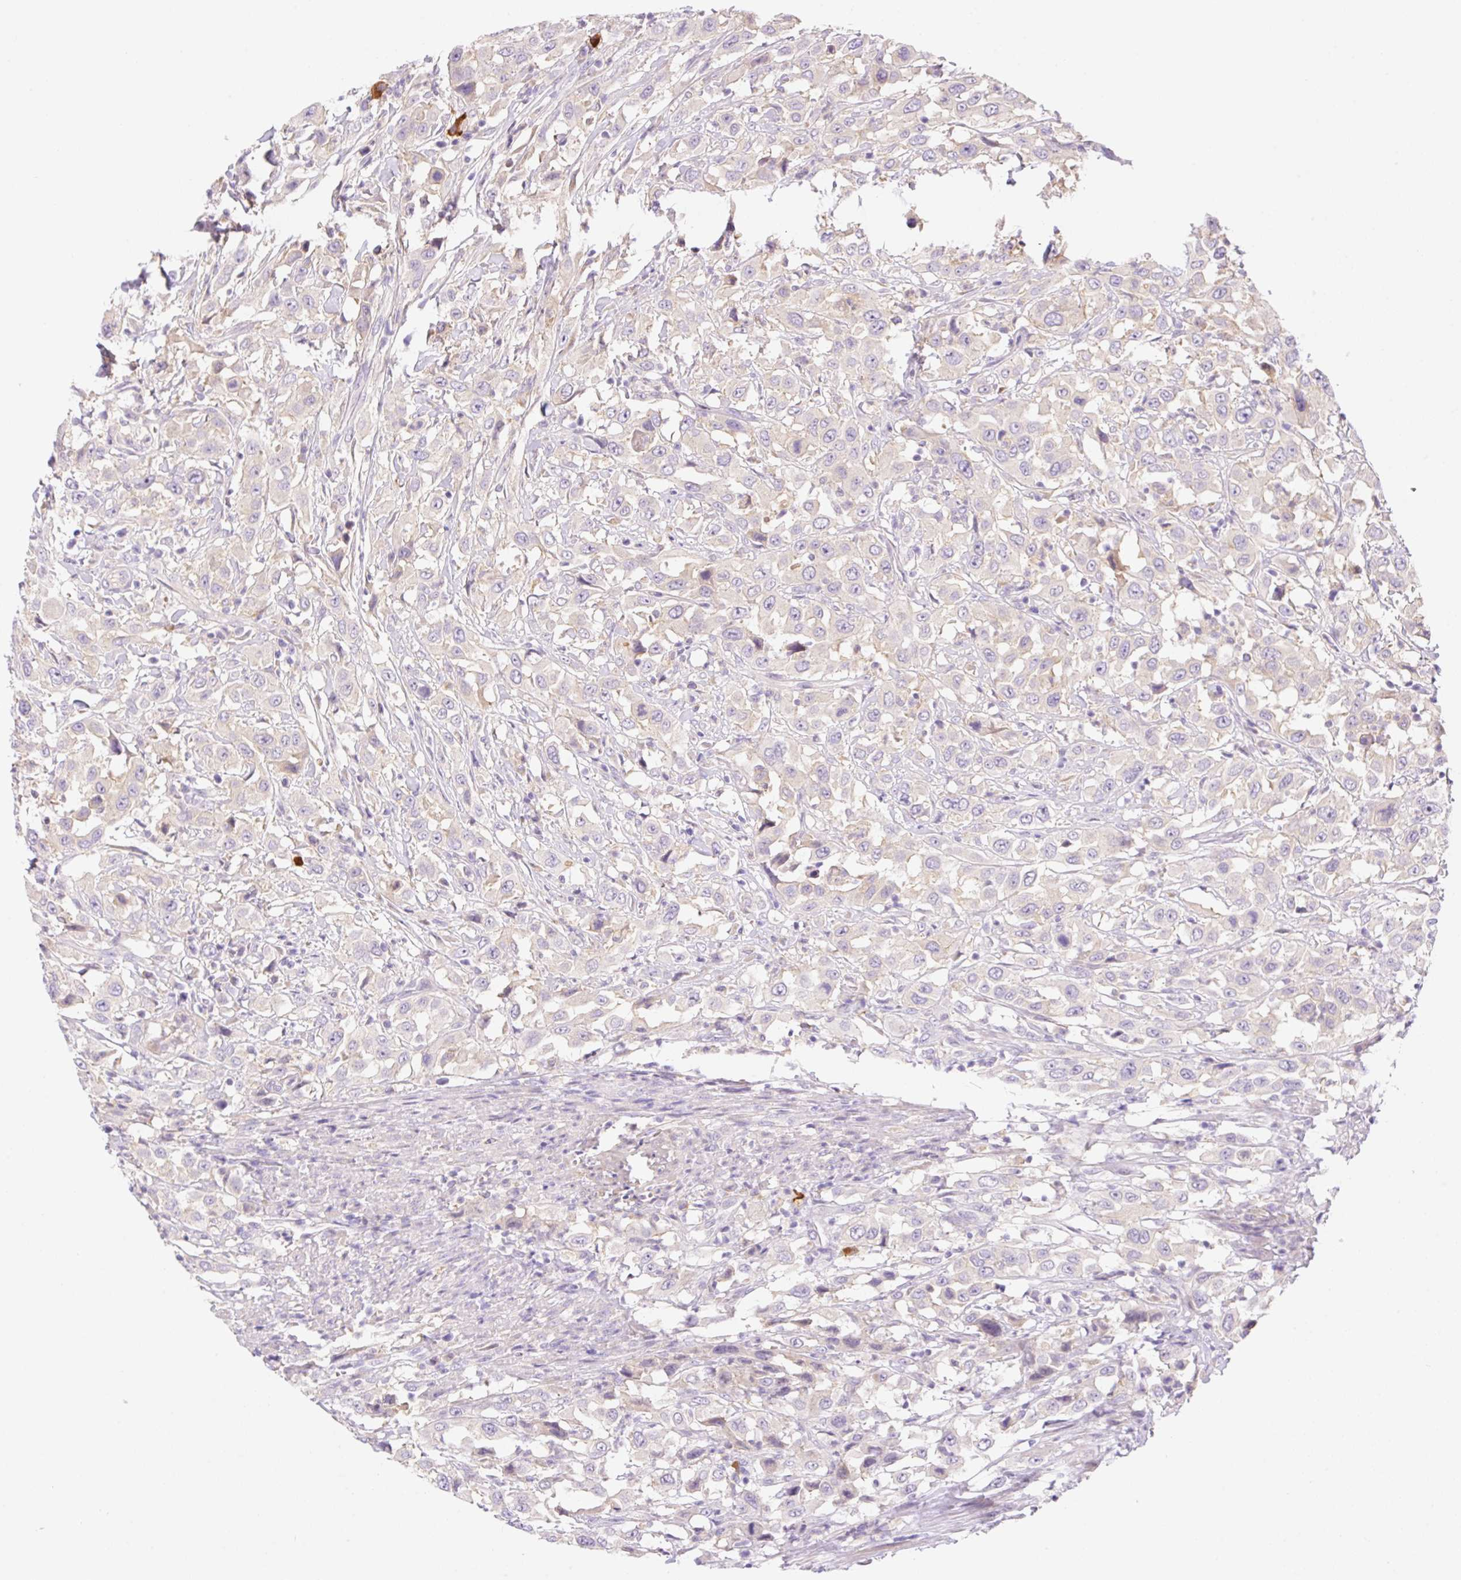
{"staining": {"intensity": "negative", "quantity": "none", "location": "none"}, "tissue": "urothelial cancer", "cell_type": "Tumor cells", "image_type": "cancer", "snomed": [{"axis": "morphology", "description": "Urothelial carcinoma, High grade"}, {"axis": "topography", "description": "Urinary bladder"}], "caption": "Micrograph shows no significant protein positivity in tumor cells of urothelial cancer. (Brightfield microscopy of DAB (3,3'-diaminobenzidine) IHC at high magnification).", "gene": "DENND5A", "patient": {"sex": "male", "age": 61}}